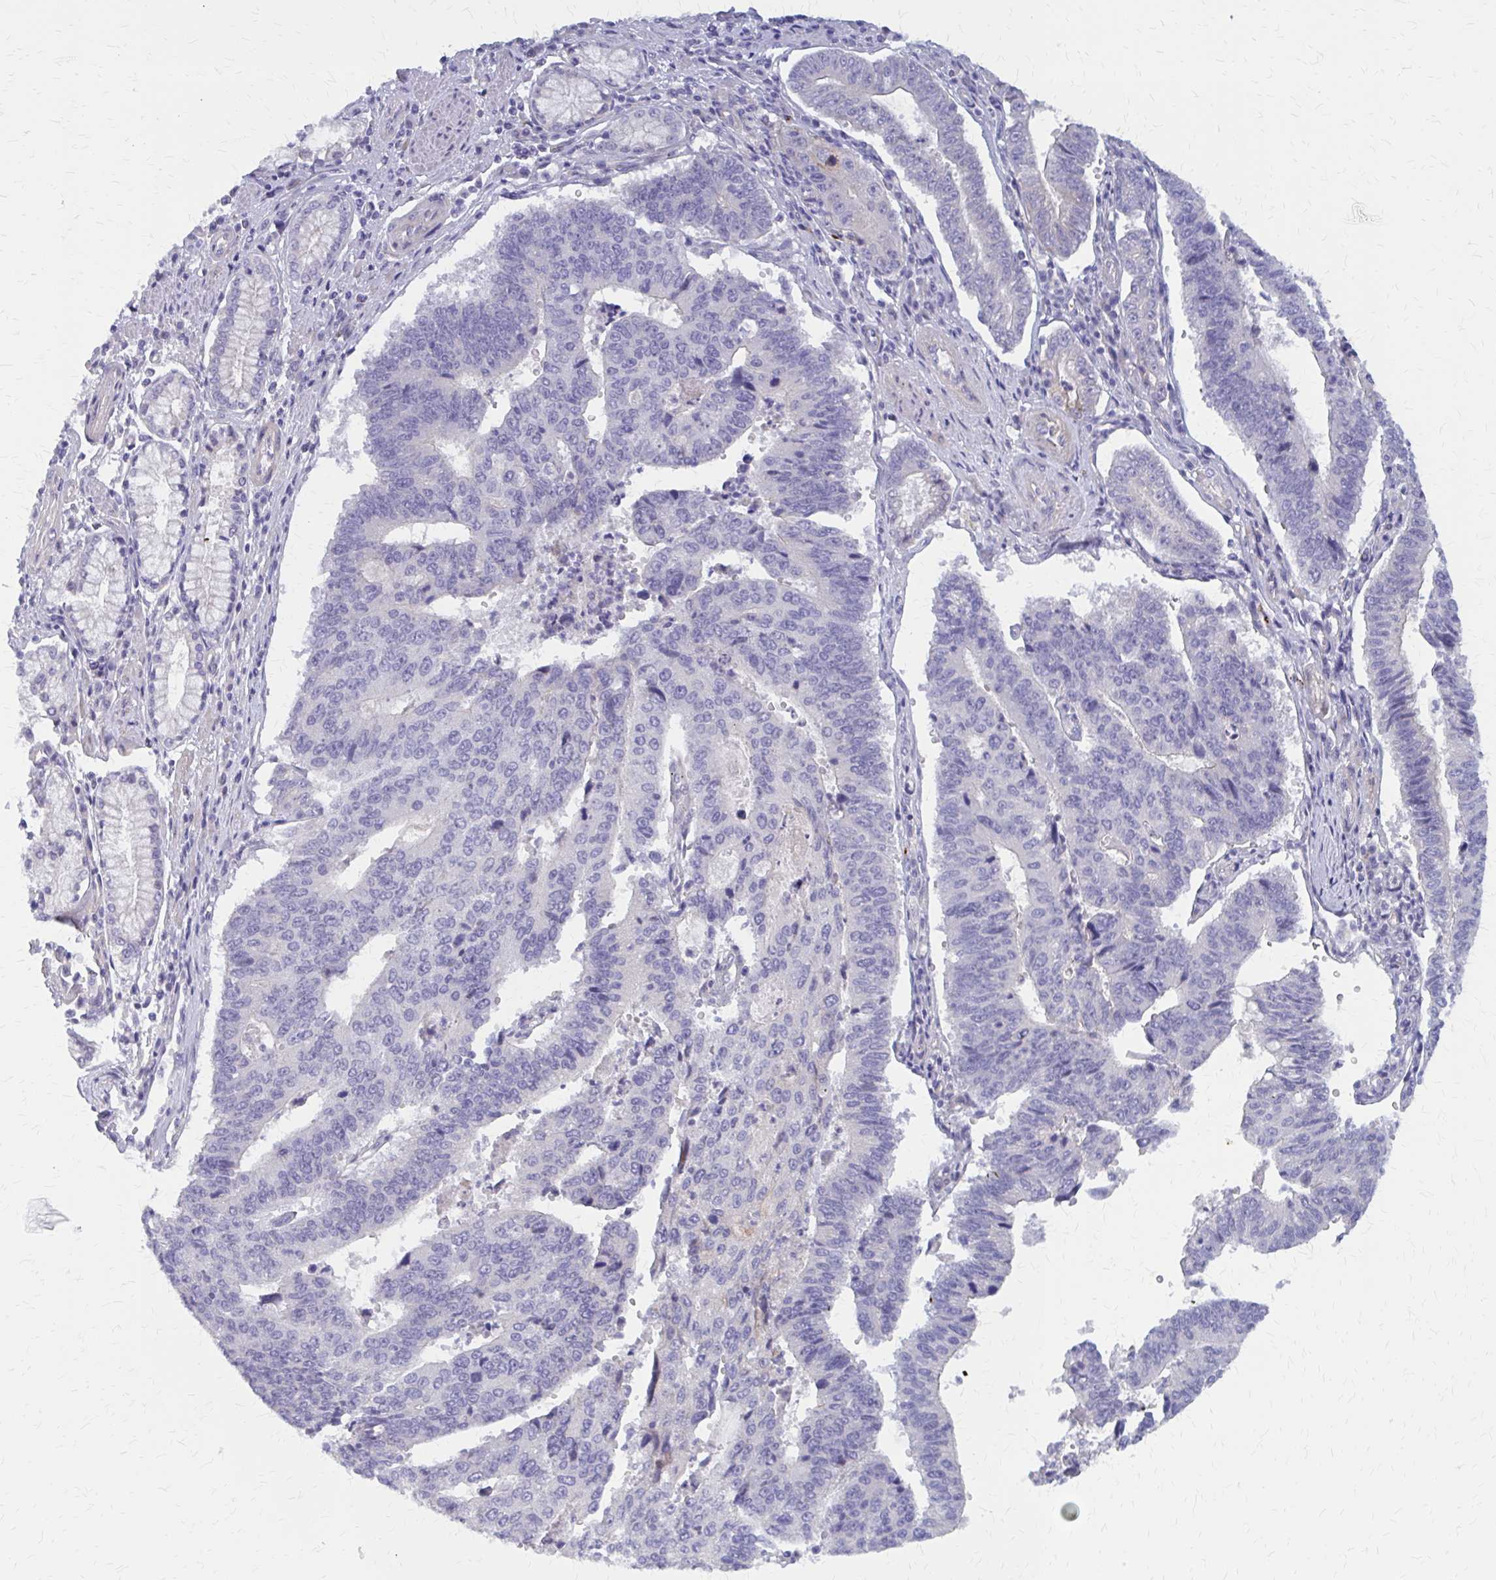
{"staining": {"intensity": "negative", "quantity": "none", "location": "none"}, "tissue": "stomach cancer", "cell_type": "Tumor cells", "image_type": "cancer", "snomed": [{"axis": "morphology", "description": "Adenocarcinoma, NOS"}, {"axis": "topography", "description": "Stomach"}], "caption": "Immunohistochemical staining of stomach cancer (adenocarcinoma) reveals no significant expression in tumor cells.", "gene": "GLYATL2", "patient": {"sex": "male", "age": 59}}